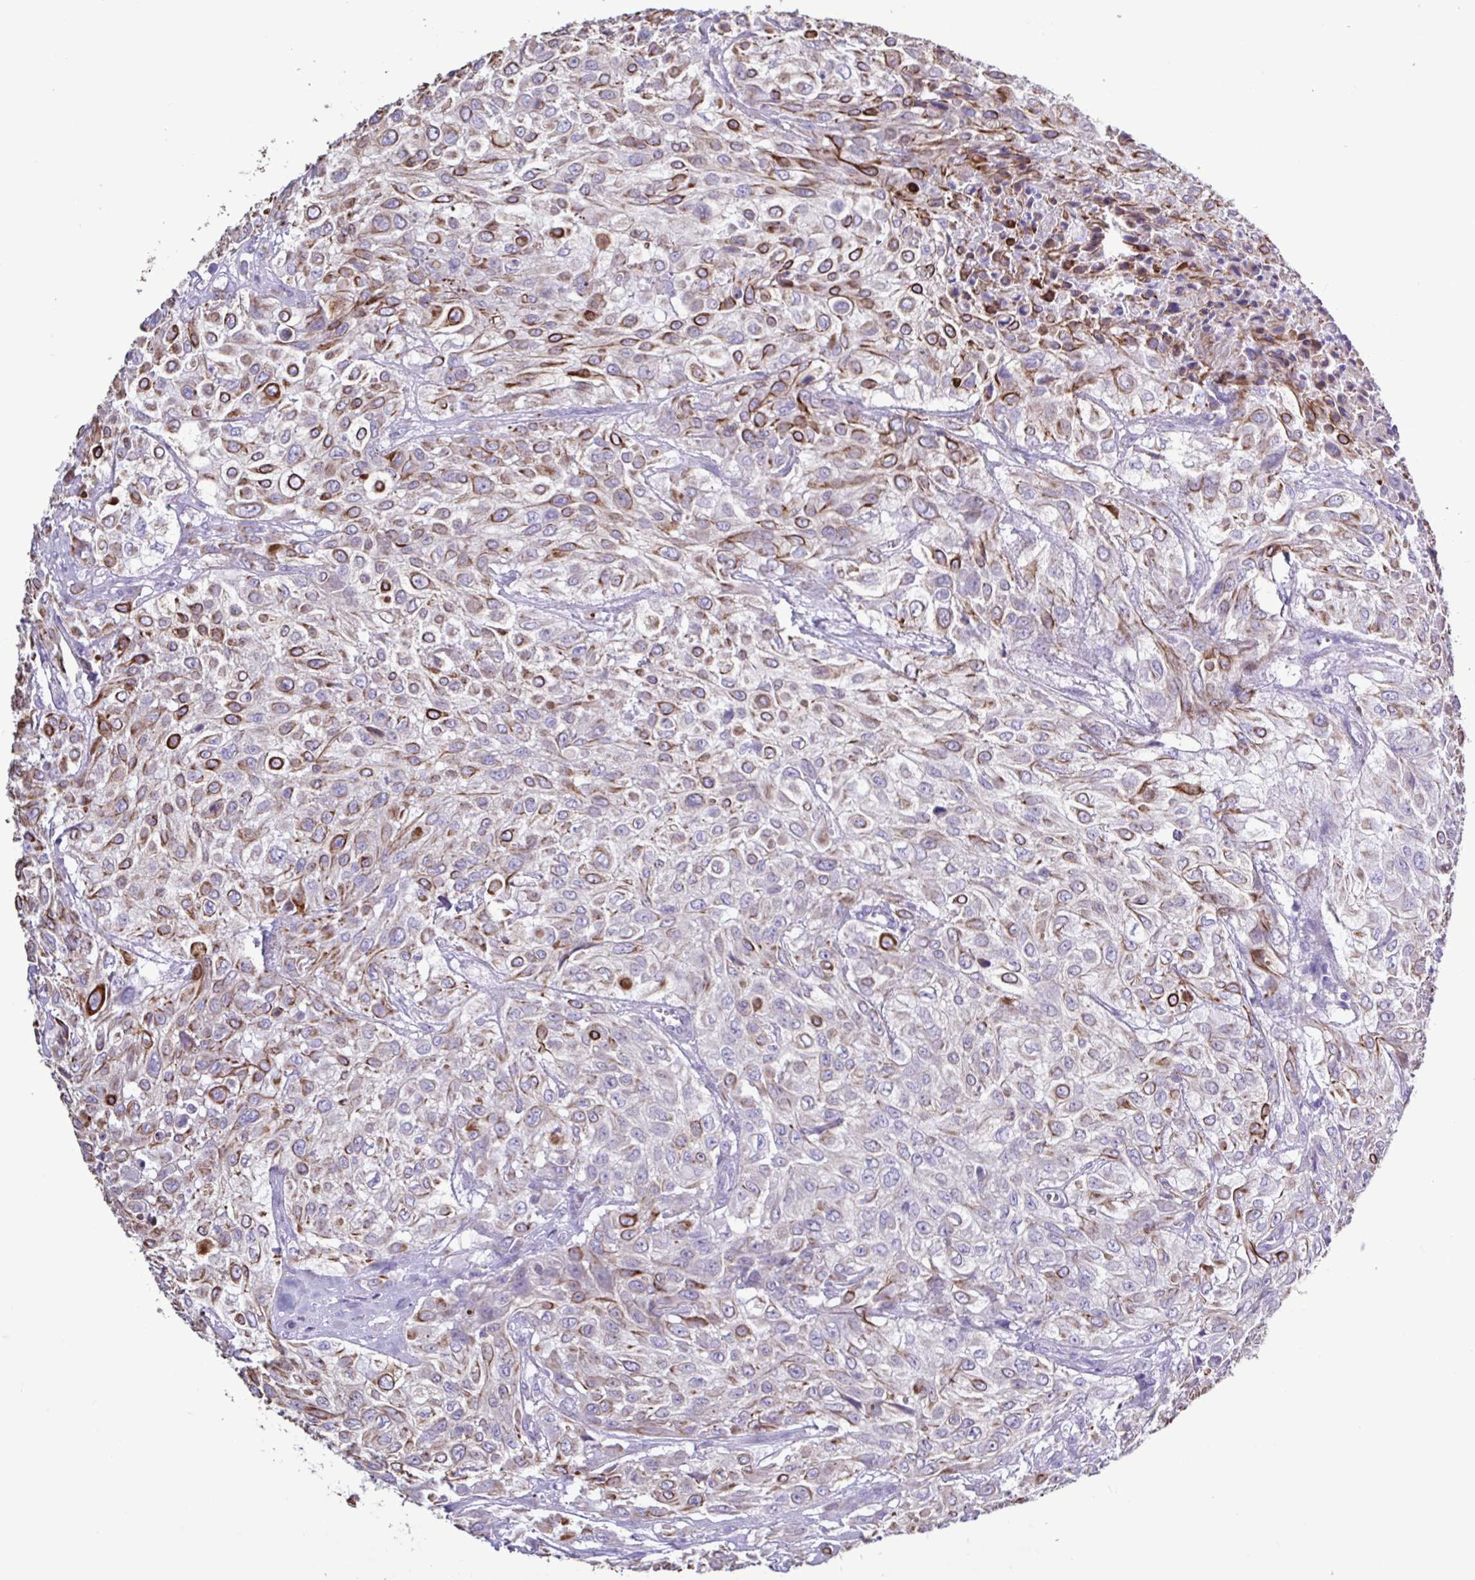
{"staining": {"intensity": "strong", "quantity": "25%-75%", "location": "cytoplasmic/membranous"}, "tissue": "urothelial cancer", "cell_type": "Tumor cells", "image_type": "cancer", "snomed": [{"axis": "morphology", "description": "Urothelial carcinoma, High grade"}, {"axis": "topography", "description": "Urinary bladder"}], "caption": "An IHC micrograph of neoplastic tissue is shown. Protein staining in brown labels strong cytoplasmic/membranous positivity in urothelial cancer within tumor cells. (DAB (3,3'-diaminobenzidine) IHC, brown staining for protein, blue staining for nuclei).", "gene": "PLA2G4E", "patient": {"sex": "male", "age": 57}}